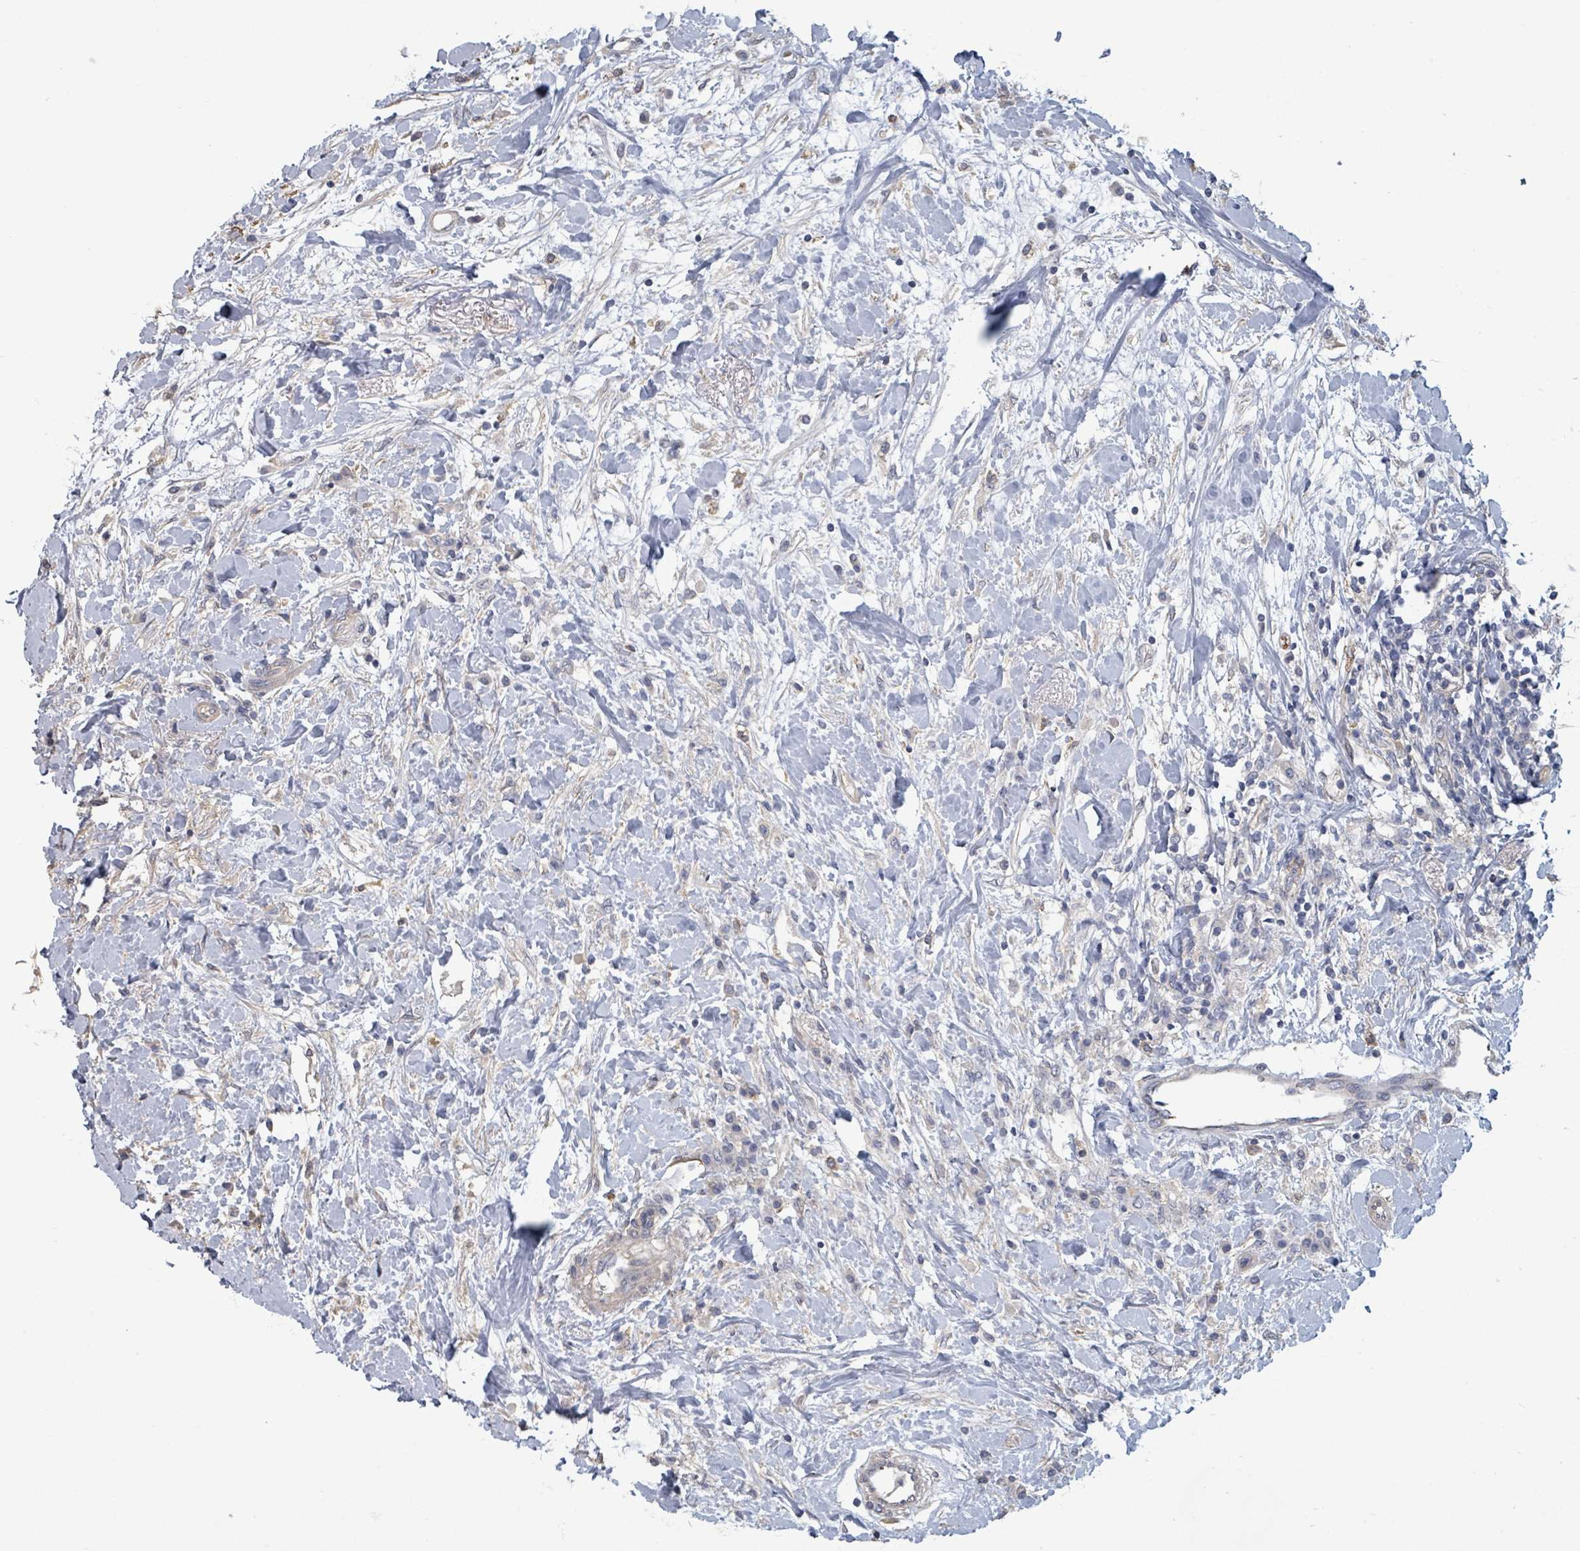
{"staining": {"intensity": "negative", "quantity": "none", "location": "none"}, "tissue": "breast cancer", "cell_type": "Tumor cells", "image_type": "cancer", "snomed": [{"axis": "morphology", "description": "Duct carcinoma"}, {"axis": "topography", "description": "Breast"}], "caption": "High magnification brightfield microscopy of invasive ductal carcinoma (breast) stained with DAB (3,3'-diaminobenzidine) (brown) and counterstained with hematoxylin (blue): tumor cells show no significant expression.", "gene": "PLAUR", "patient": {"sex": "female", "age": 61}}